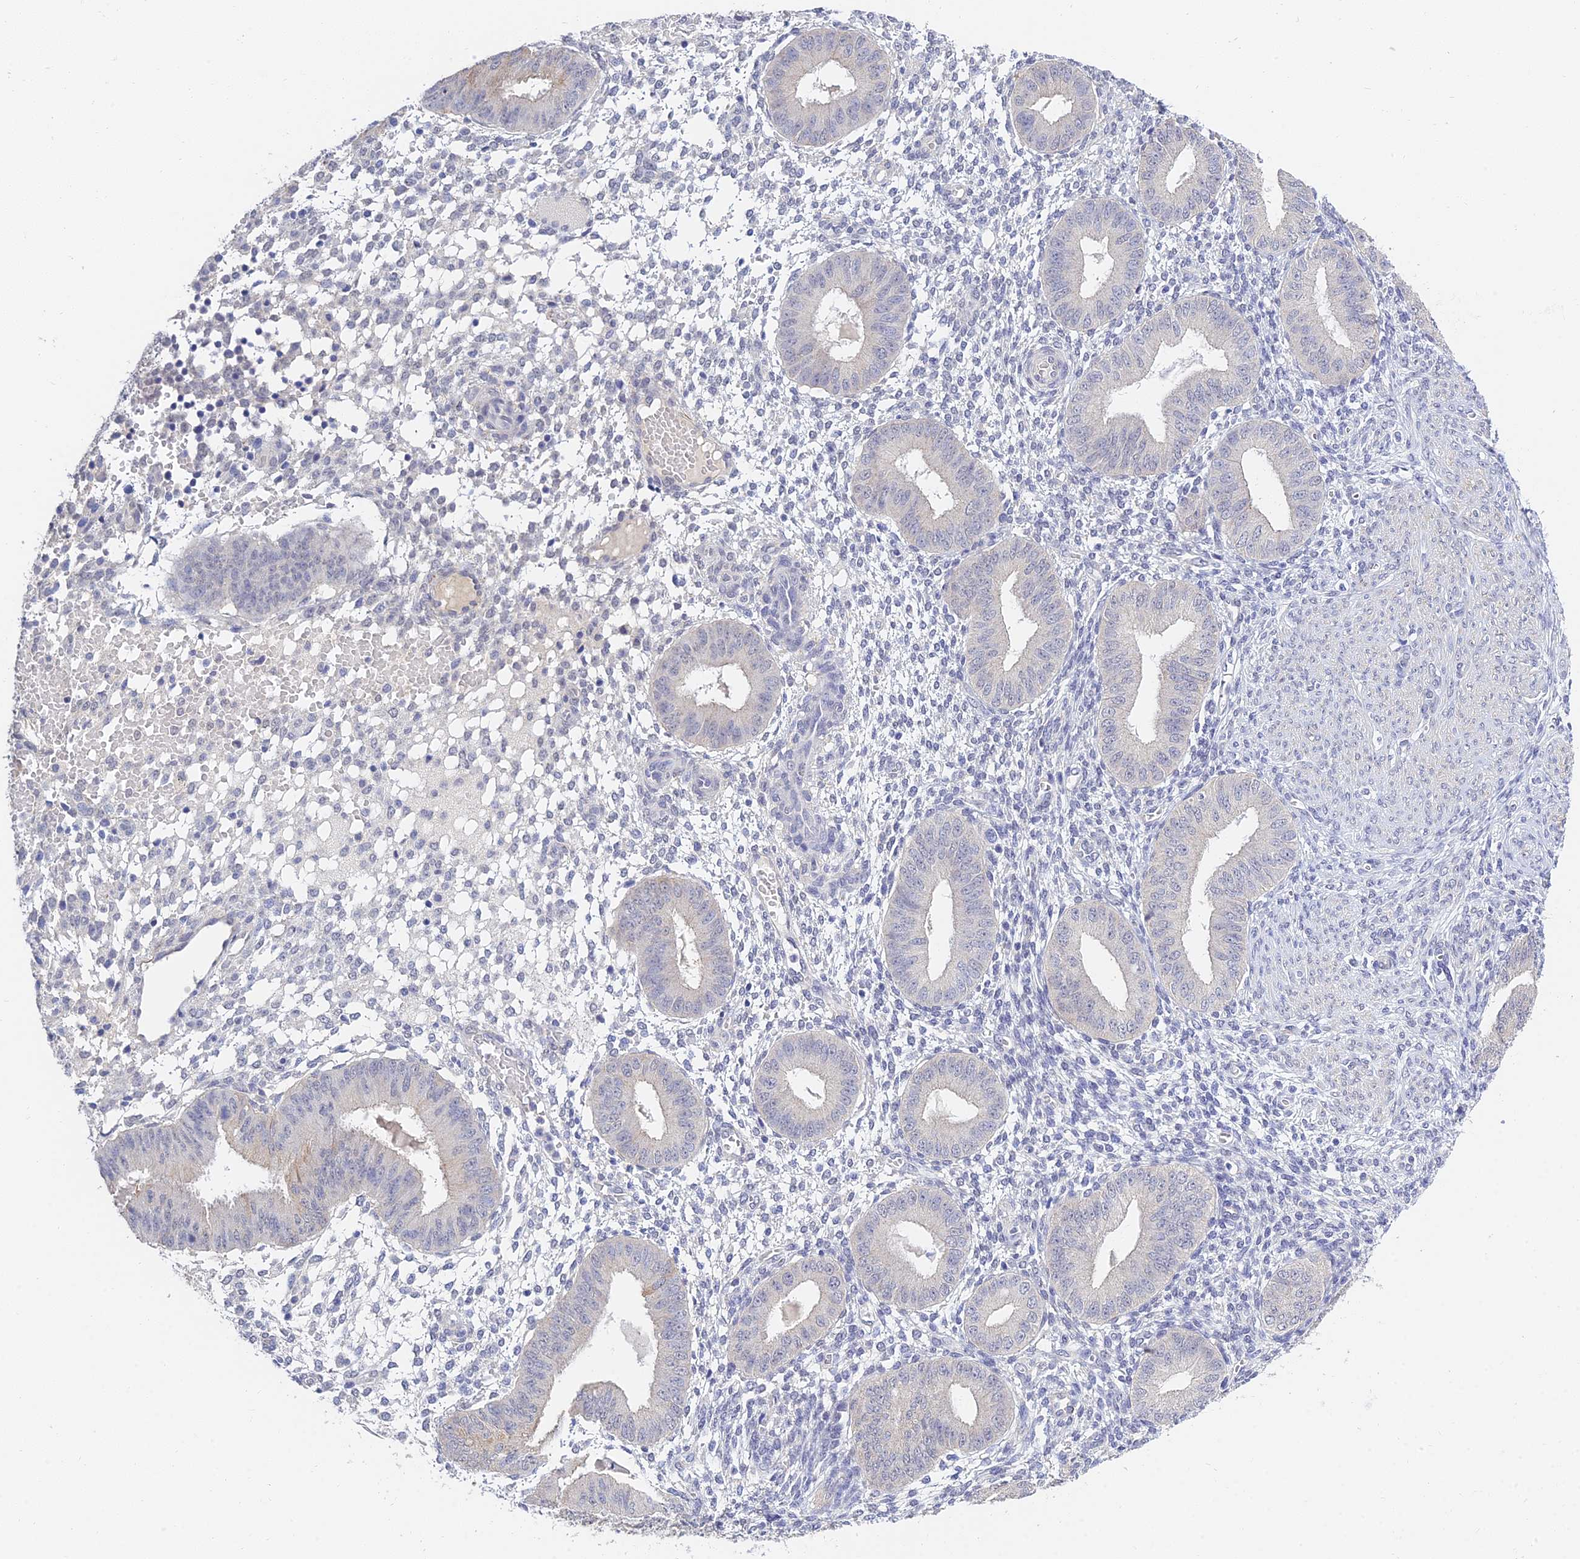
{"staining": {"intensity": "negative", "quantity": "none", "location": "none"}, "tissue": "endometrium", "cell_type": "Cells in endometrial stroma", "image_type": "normal", "snomed": [{"axis": "morphology", "description": "Normal tissue, NOS"}, {"axis": "topography", "description": "Endometrium"}], "caption": "There is no significant expression in cells in endometrial stroma of endometrium. The staining is performed using DAB brown chromogen with nuclei counter-stained in using hematoxylin.", "gene": "HOXB1", "patient": {"sex": "female", "age": 49}}